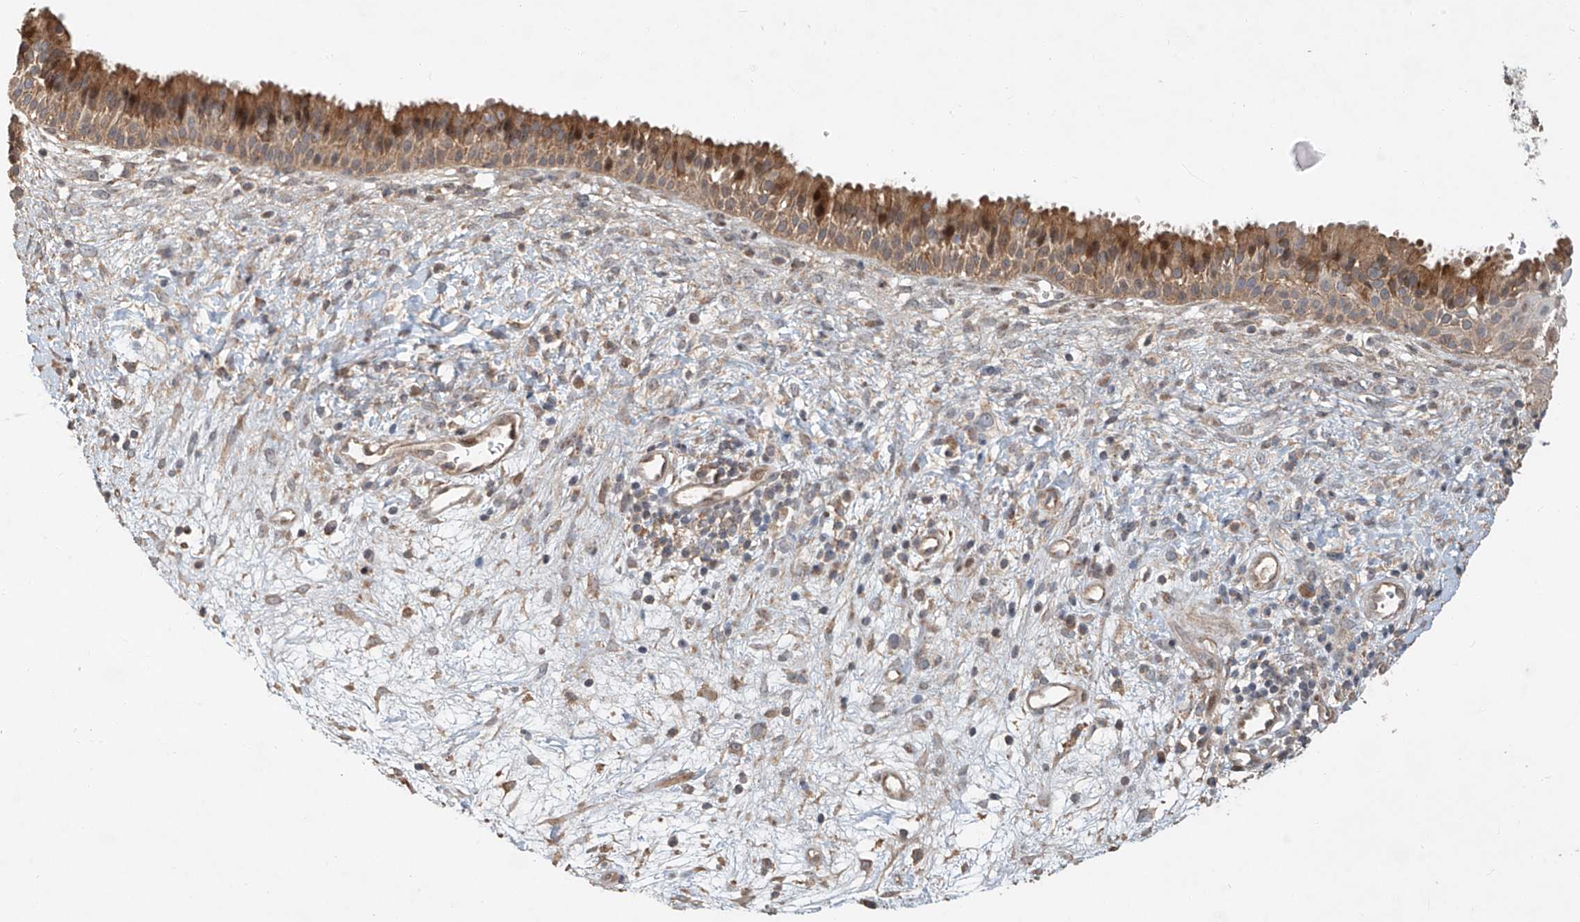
{"staining": {"intensity": "moderate", "quantity": ">75%", "location": "cytoplasmic/membranous"}, "tissue": "nasopharynx", "cell_type": "Respiratory epithelial cells", "image_type": "normal", "snomed": [{"axis": "morphology", "description": "Normal tissue, NOS"}, {"axis": "topography", "description": "Nasopharynx"}], "caption": "Human nasopharynx stained for a protein (brown) displays moderate cytoplasmic/membranous positive positivity in approximately >75% of respiratory epithelial cells.", "gene": "TMEM61", "patient": {"sex": "male", "age": 22}}